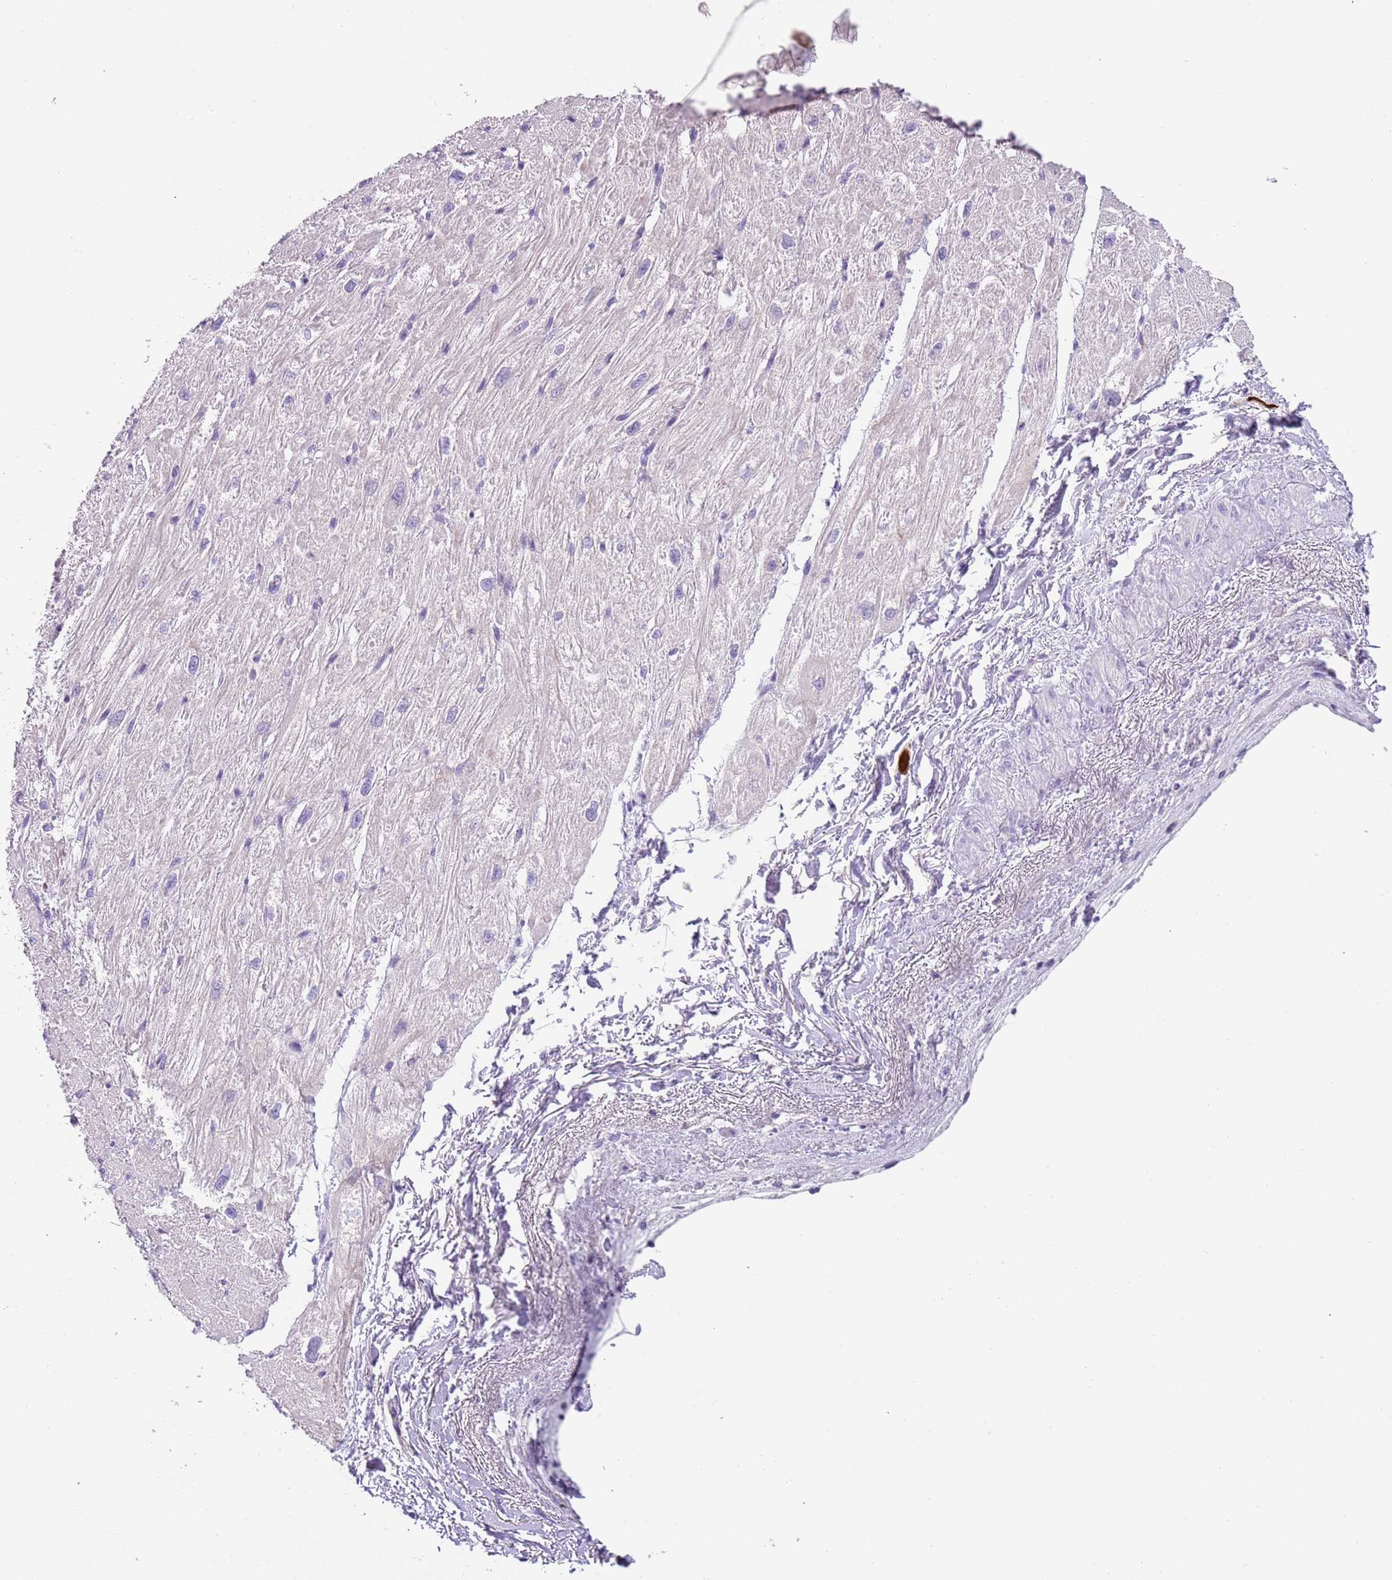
{"staining": {"intensity": "negative", "quantity": "none", "location": "none"}, "tissue": "heart muscle", "cell_type": "Cardiomyocytes", "image_type": "normal", "snomed": [{"axis": "morphology", "description": "Normal tissue, NOS"}, {"axis": "topography", "description": "Heart"}], "caption": "This is an IHC micrograph of benign heart muscle. There is no staining in cardiomyocytes.", "gene": "C2CD3", "patient": {"sex": "male", "age": 65}}